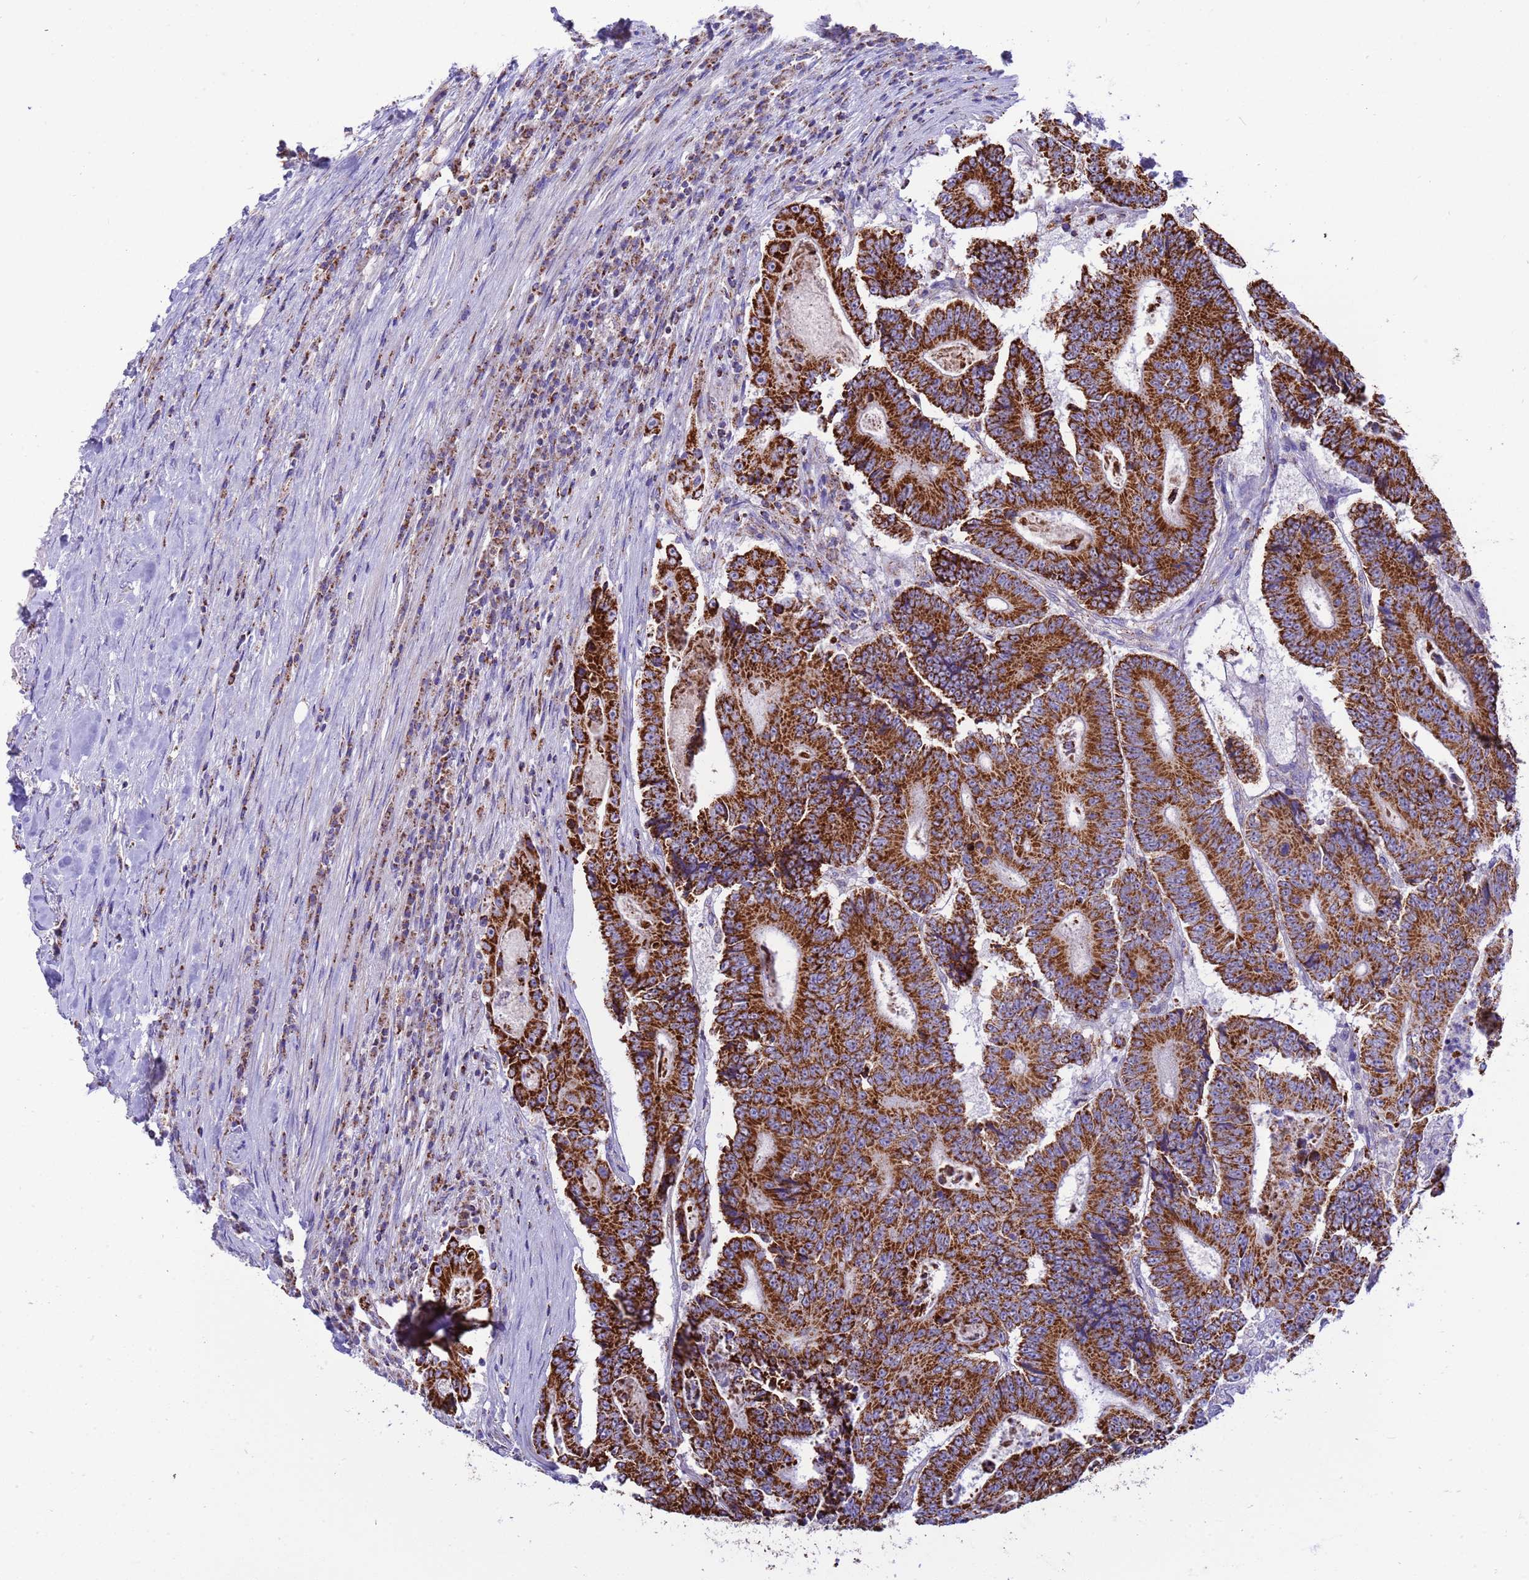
{"staining": {"intensity": "strong", "quantity": ">75%", "location": "cytoplasmic/membranous"}, "tissue": "colorectal cancer", "cell_type": "Tumor cells", "image_type": "cancer", "snomed": [{"axis": "morphology", "description": "Adenocarcinoma, NOS"}, {"axis": "topography", "description": "Colon"}], "caption": "The image displays a brown stain indicating the presence of a protein in the cytoplasmic/membranous of tumor cells in colorectal cancer. (IHC, brightfield microscopy, high magnification).", "gene": "RNF165", "patient": {"sex": "male", "age": 83}}